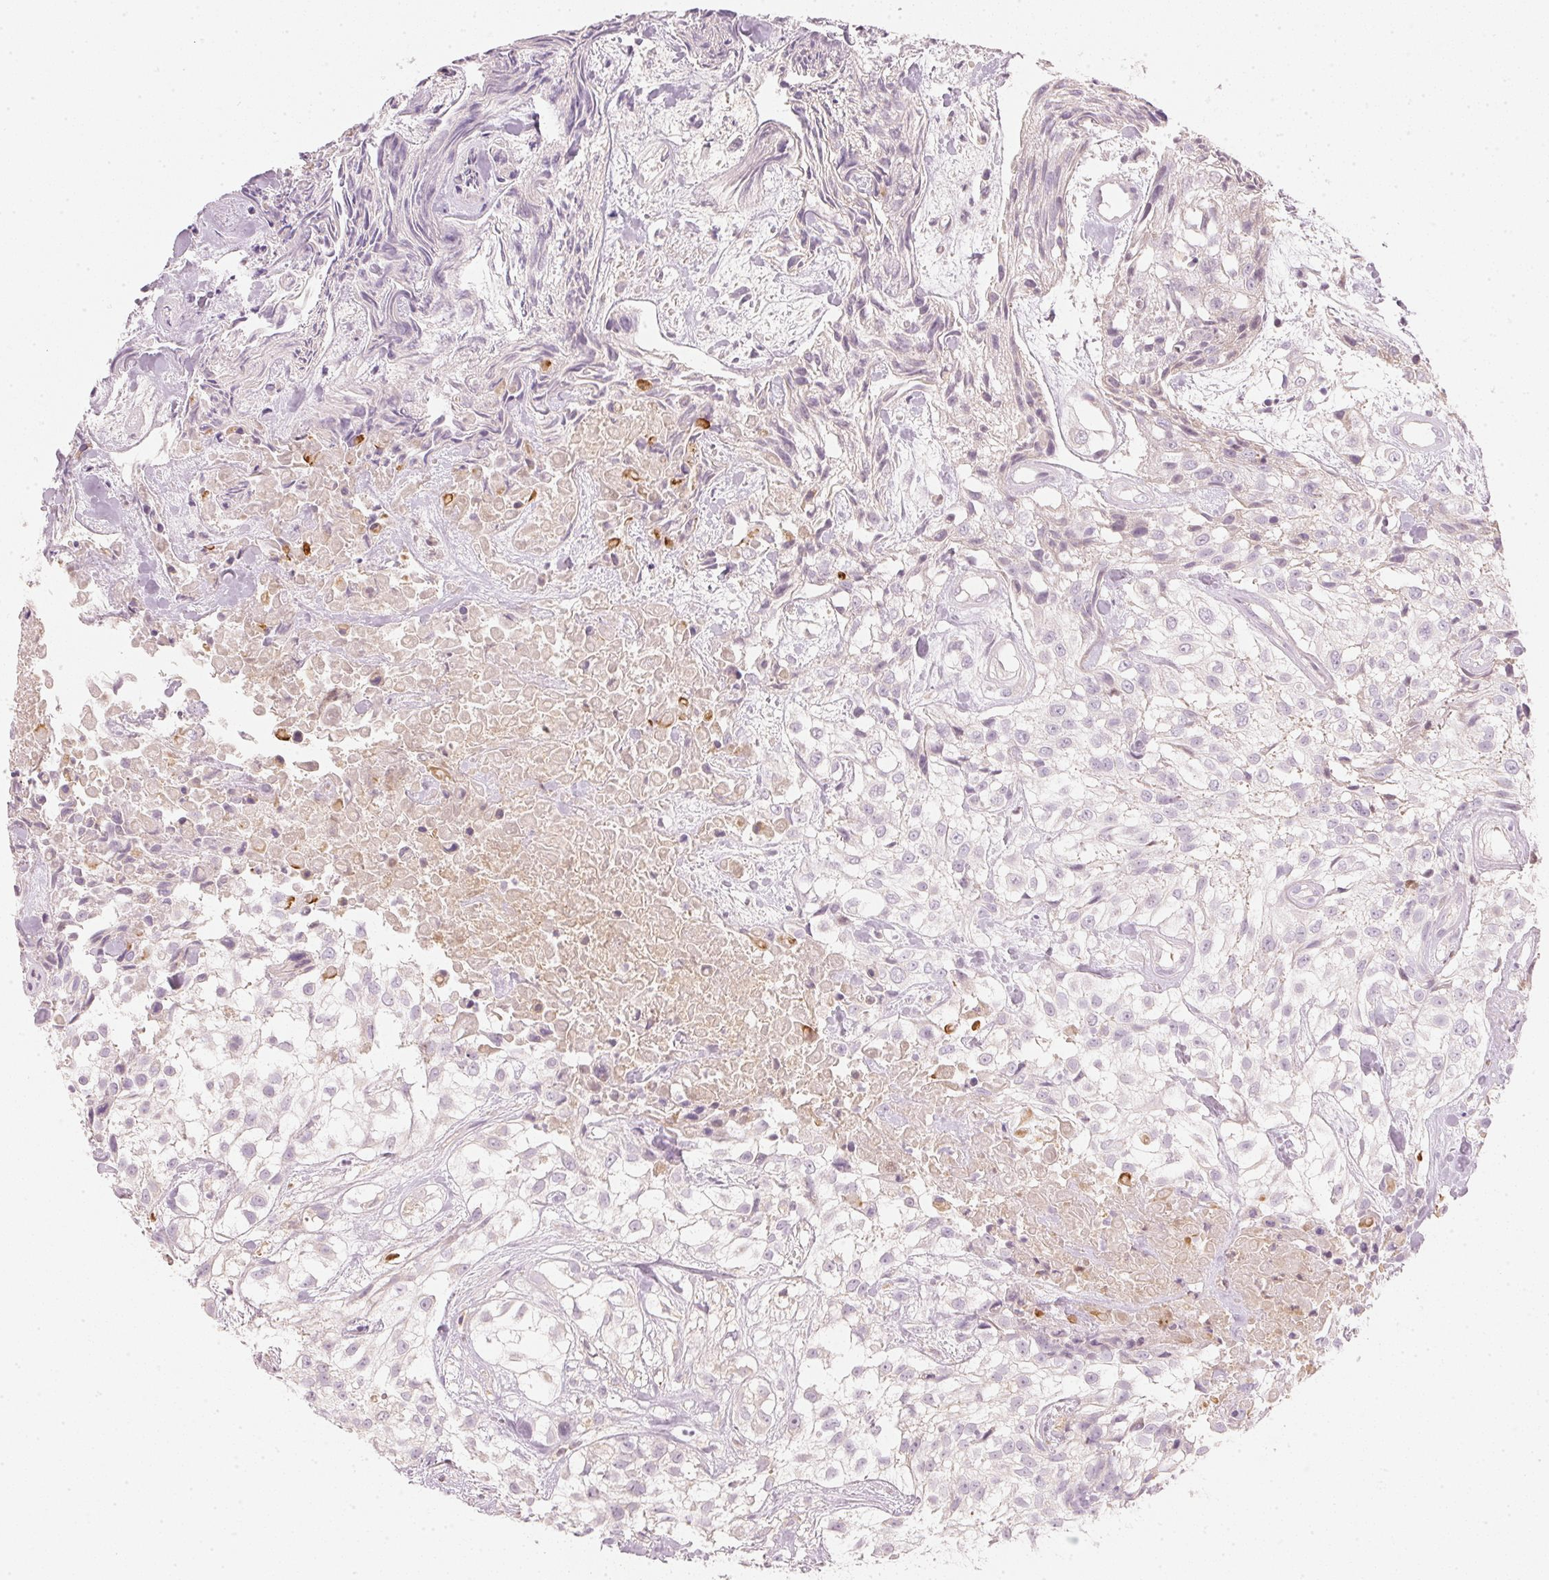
{"staining": {"intensity": "negative", "quantity": "none", "location": "none"}, "tissue": "urothelial cancer", "cell_type": "Tumor cells", "image_type": "cancer", "snomed": [{"axis": "morphology", "description": "Urothelial carcinoma, High grade"}, {"axis": "topography", "description": "Urinary bladder"}], "caption": "This is a micrograph of immunohistochemistry staining of high-grade urothelial carcinoma, which shows no expression in tumor cells.", "gene": "RMDN2", "patient": {"sex": "male", "age": 56}}